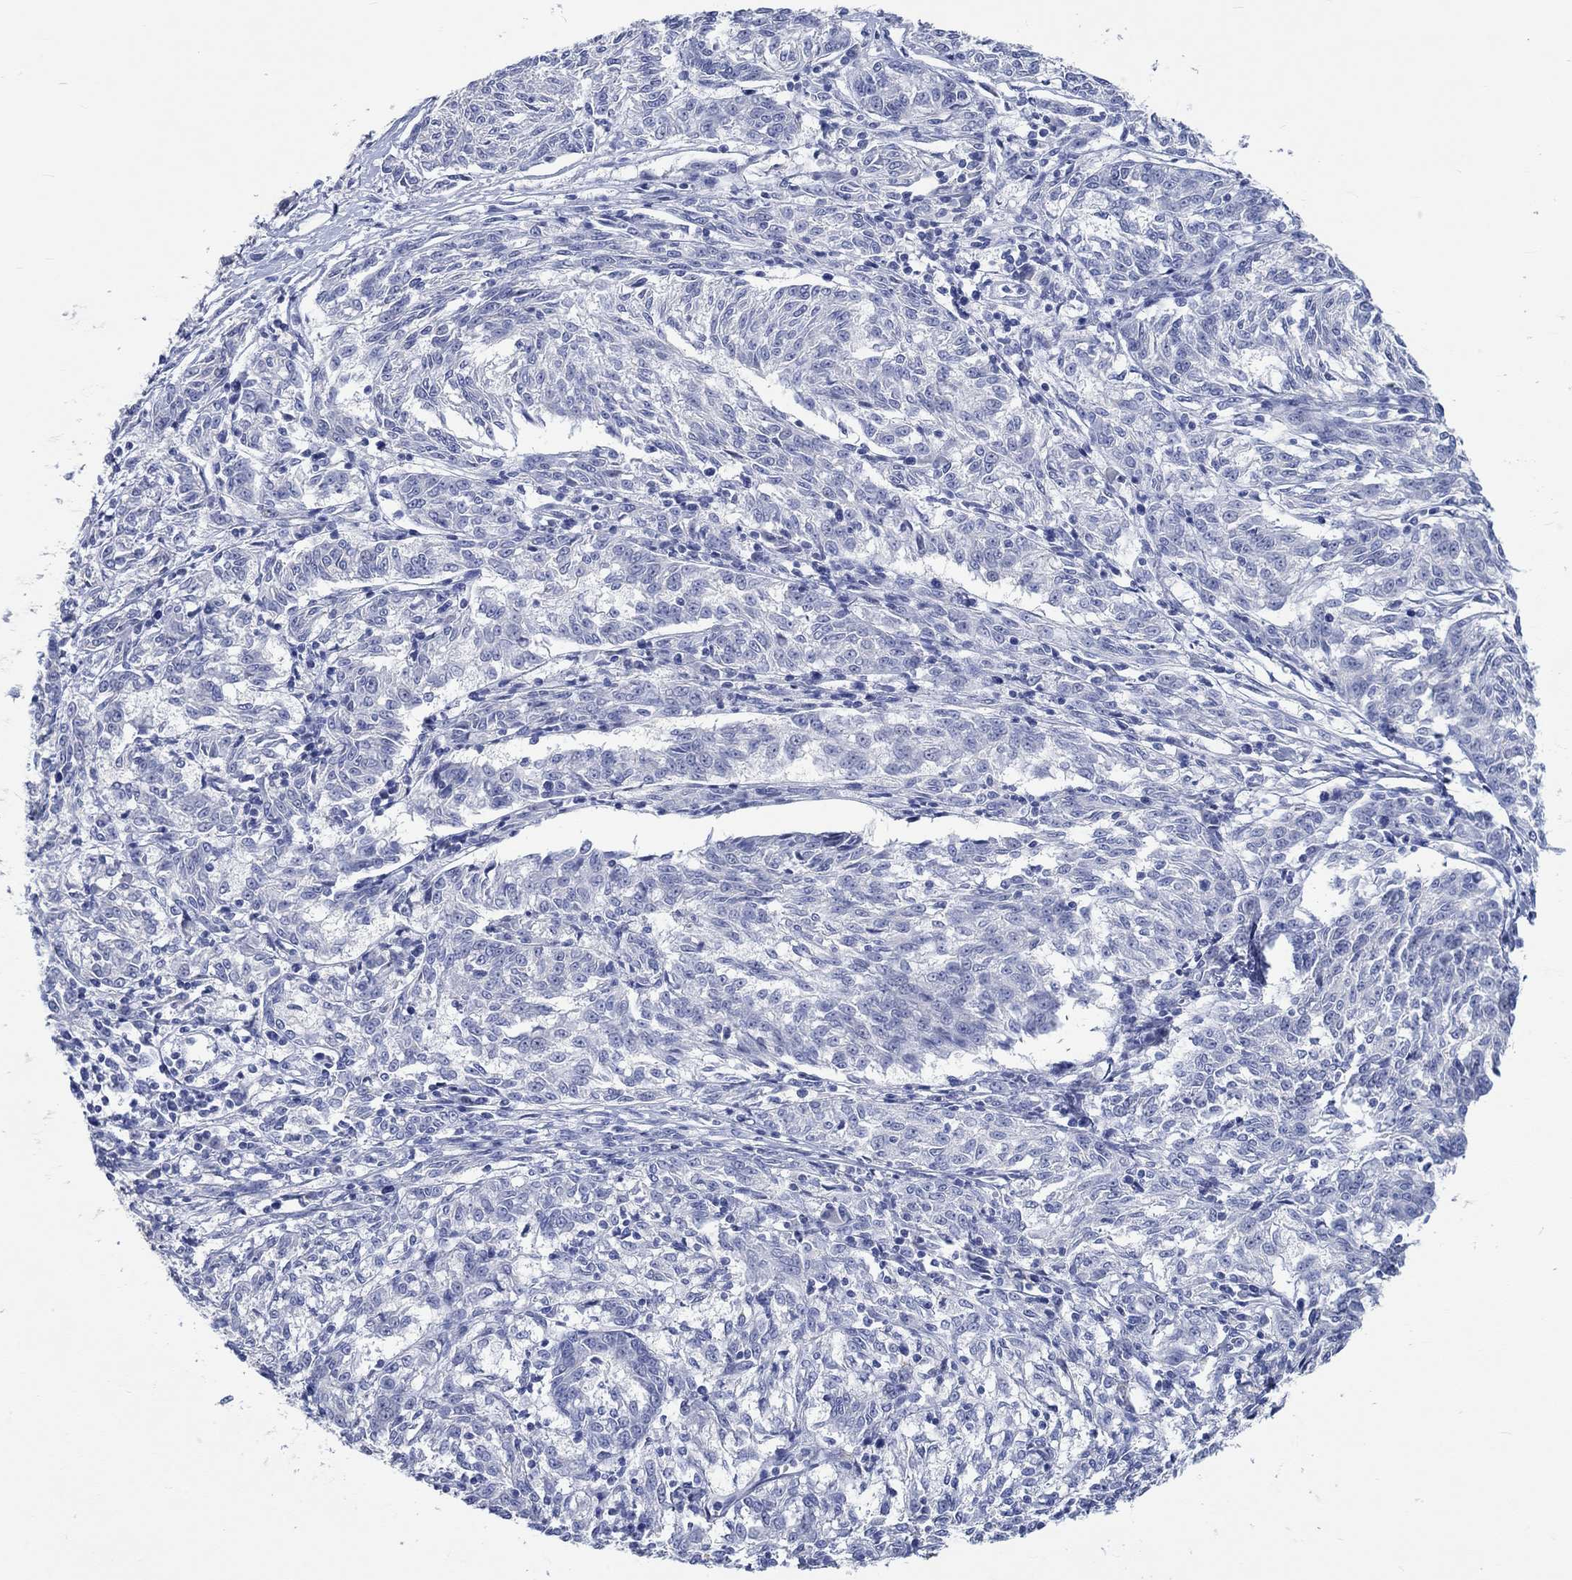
{"staining": {"intensity": "negative", "quantity": "none", "location": "none"}, "tissue": "melanoma", "cell_type": "Tumor cells", "image_type": "cancer", "snomed": [{"axis": "morphology", "description": "Malignant melanoma, NOS"}, {"axis": "topography", "description": "Skin"}], "caption": "The immunohistochemistry image has no significant positivity in tumor cells of malignant melanoma tissue.", "gene": "C4orf47", "patient": {"sex": "female", "age": 72}}